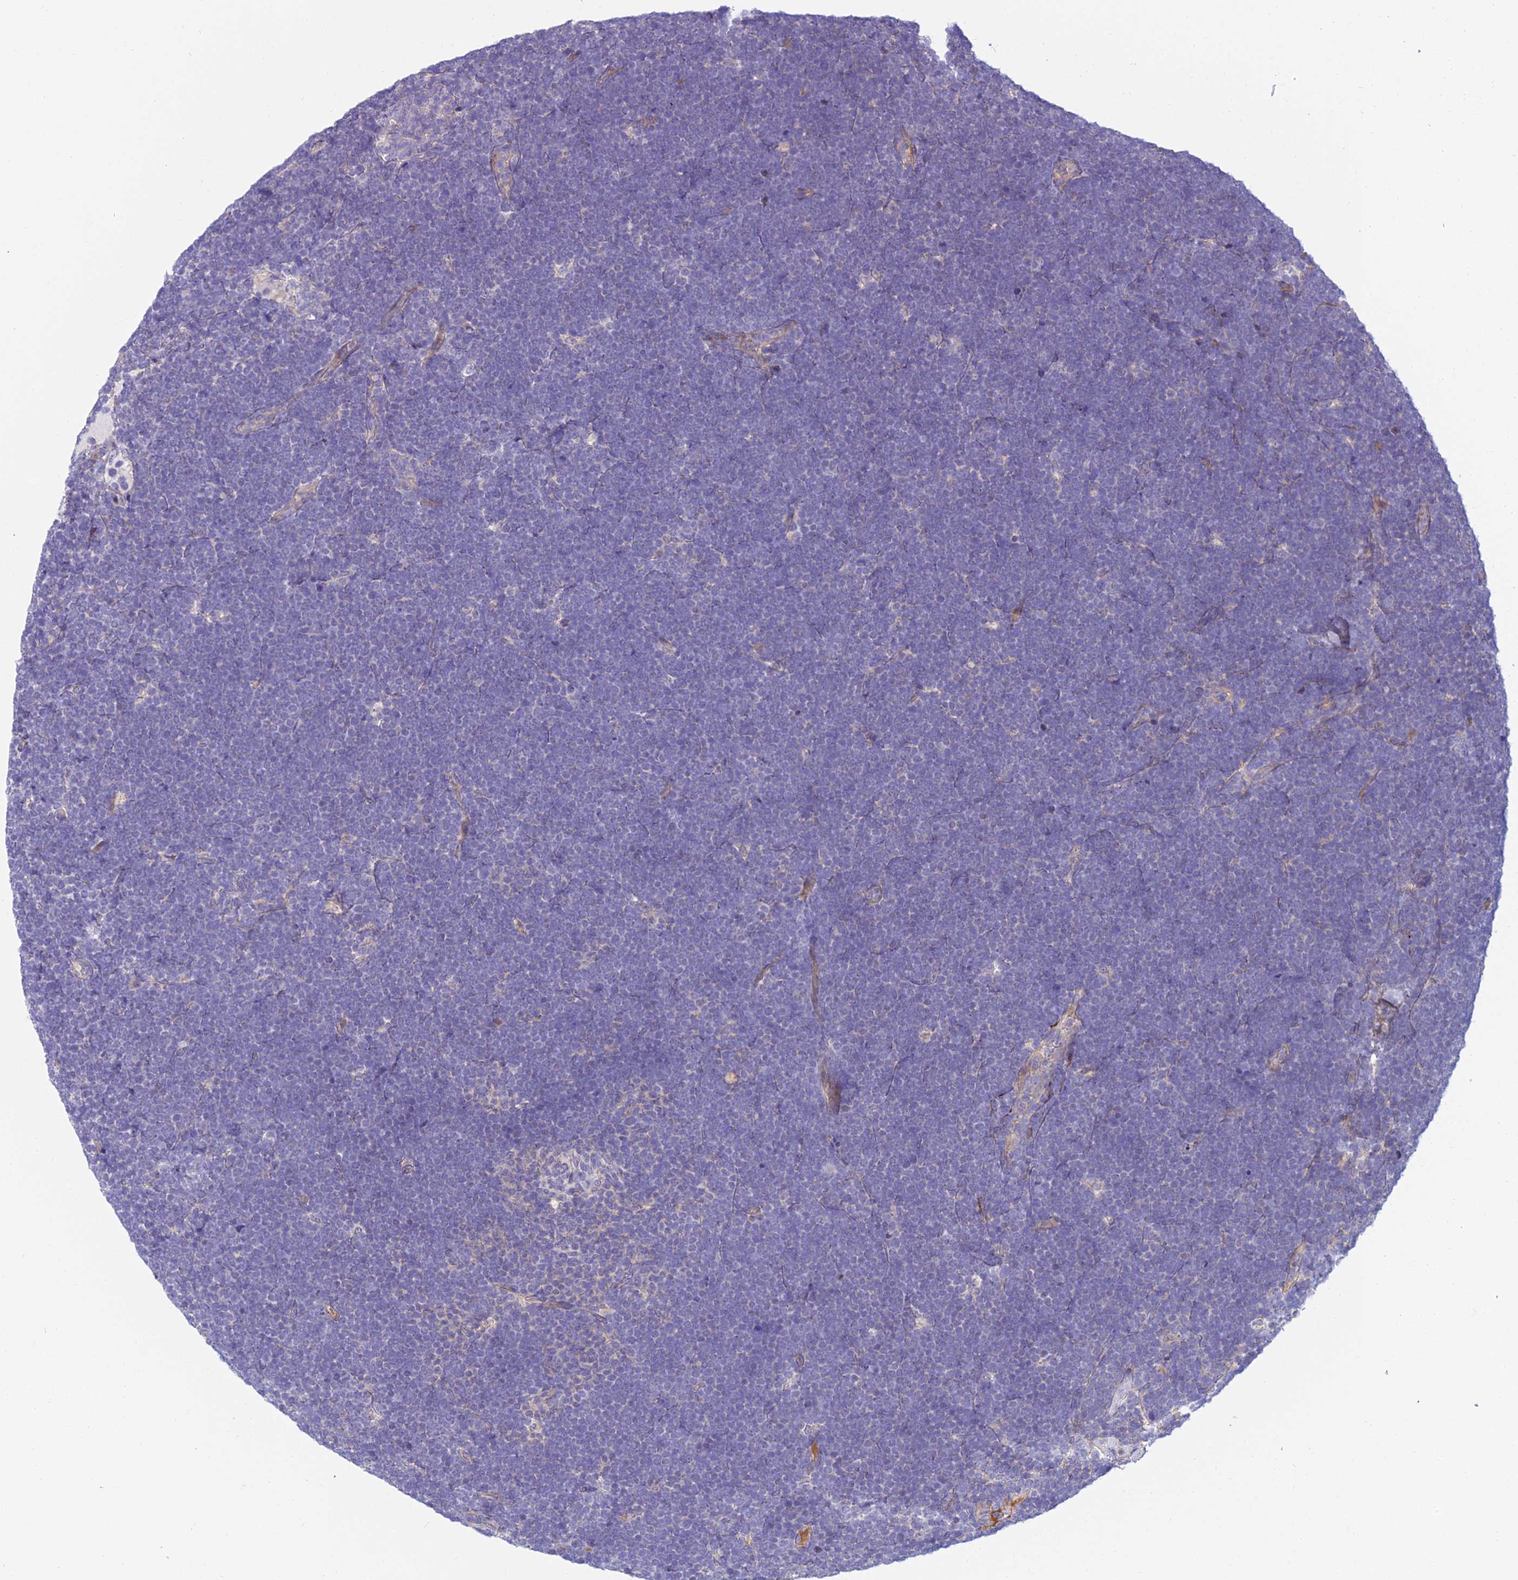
{"staining": {"intensity": "negative", "quantity": "none", "location": "none"}, "tissue": "lymphoma", "cell_type": "Tumor cells", "image_type": "cancer", "snomed": [{"axis": "morphology", "description": "Malignant lymphoma, non-Hodgkin's type, High grade"}, {"axis": "topography", "description": "Lymph node"}], "caption": "A histopathology image of human lymphoma is negative for staining in tumor cells.", "gene": "DUS2", "patient": {"sex": "male", "age": 13}}